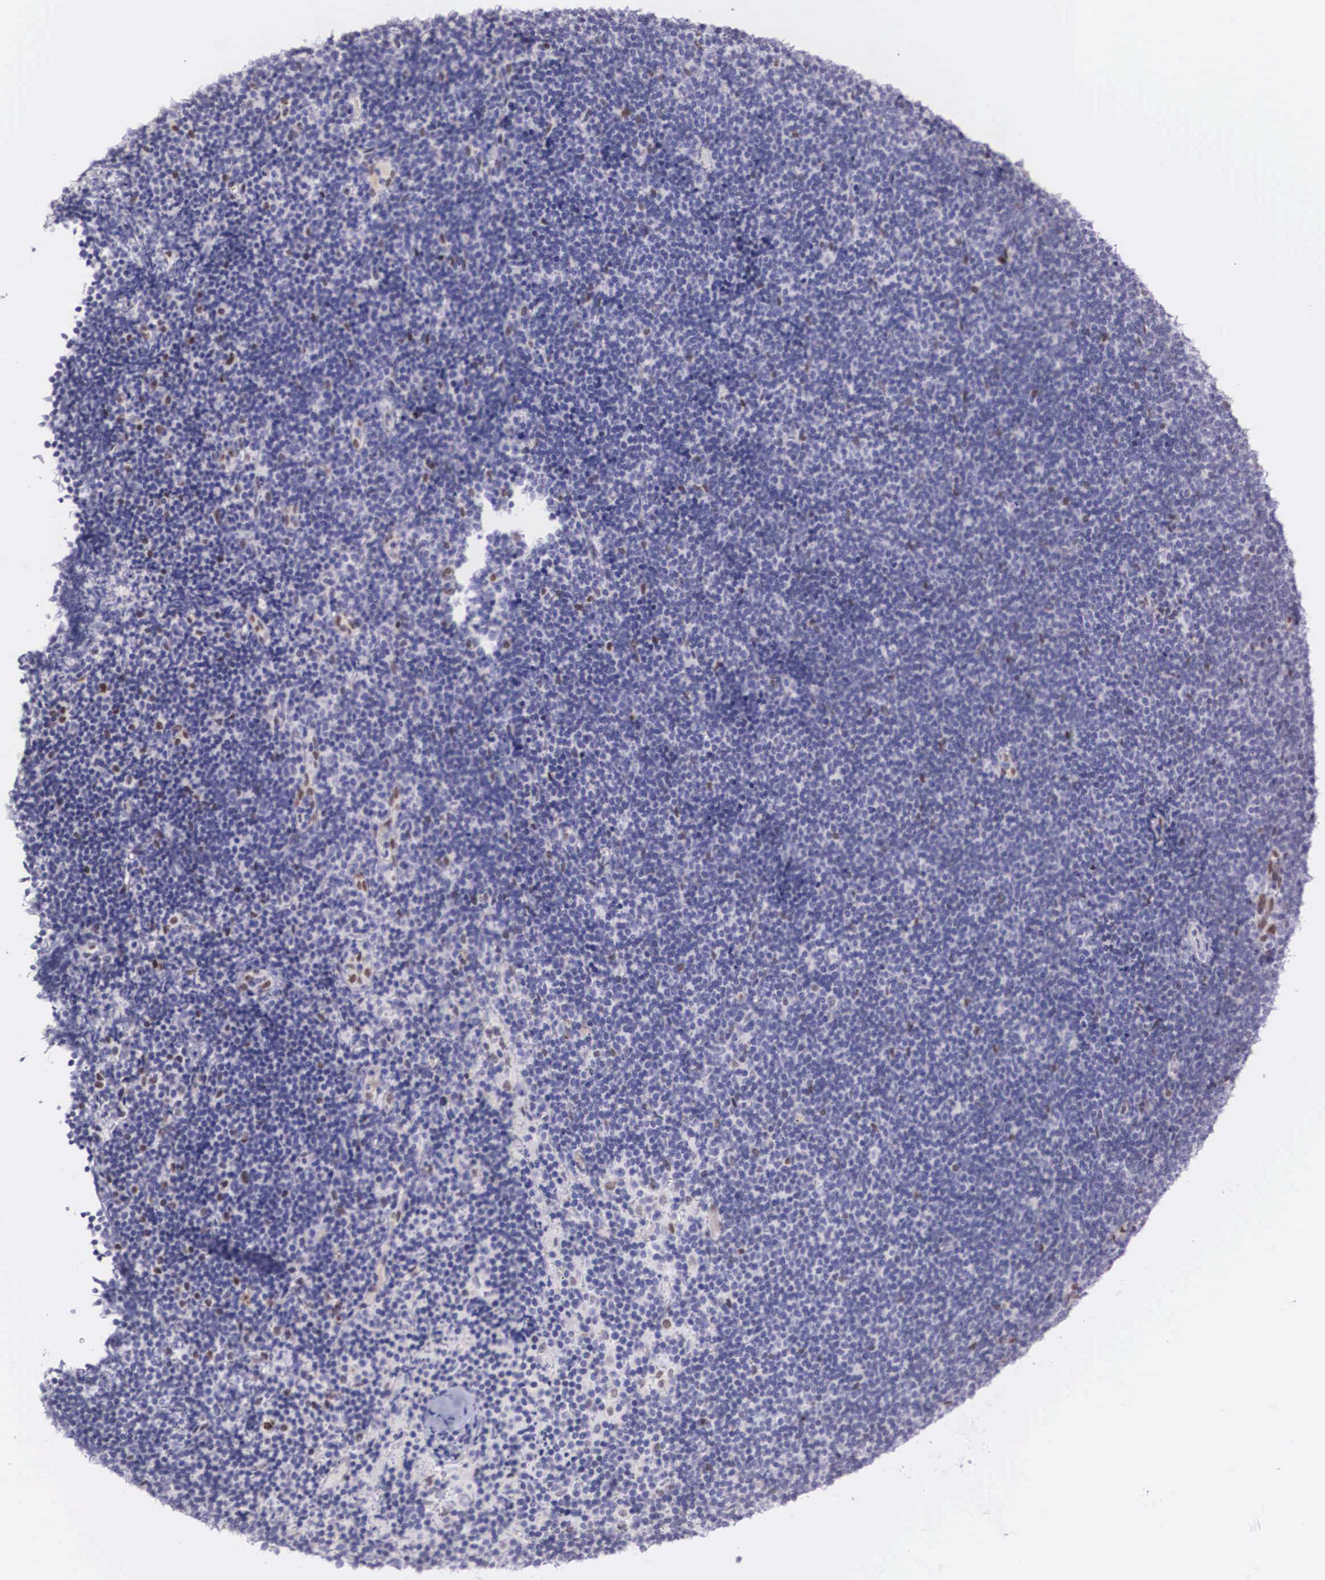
{"staining": {"intensity": "negative", "quantity": "none", "location": "none"}, "tissue": "lymphoma", "cell_type": "Tumor cells", "image_type": "cancer", "snomed": [{"axis": "morphology", "description": "Malignant lymphoma, non-Hodgkin's type, Low grade"}, {"axis": "topography", "description": "Lymph node"}], "caption": "Immunohistochemistry (IHC) photomicrograph of malignant lymphoma, non-Hodgkin's type (low-grade) stained for a protein (brown), which exhibits no staining in tumor cells.", "gene": "HMGN5", "patient": {"sex": "female", "age": 51}}